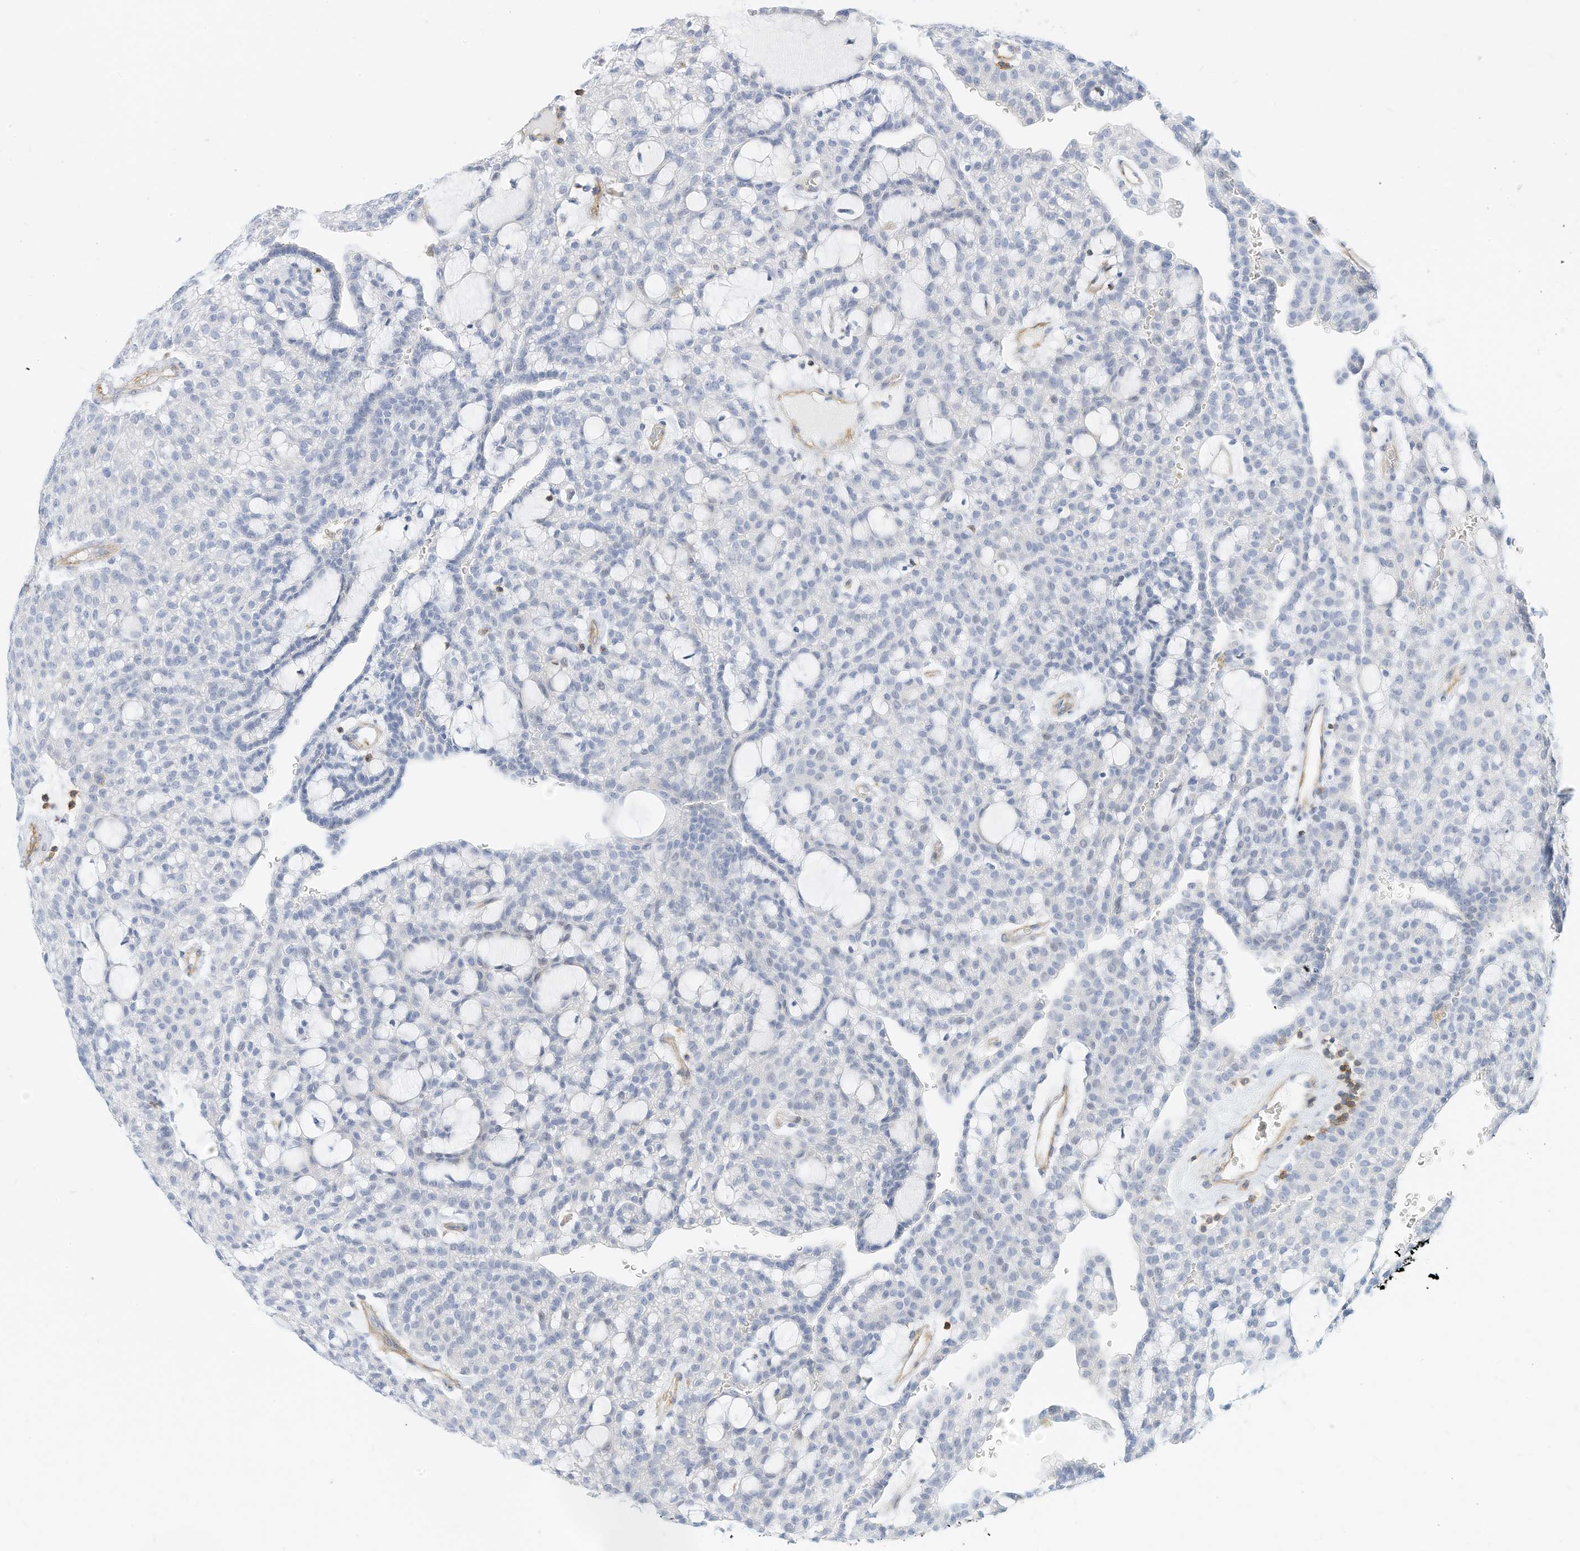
{"staining": {"intensity": "negative", "quantity": "none", "location": "none"}, "tissue": "renal cancer", "cell_type": "Tumor cells", "image_type": "cancer", "snomed": [{"axis": "morphology", "description": "Adenocarcinoma, NOS"}, {"axis": "topography", "description": "Kidney"}], "caption": "Immunohistochemical staining of human renal adenocarcinoma displays no significant positivity in tumor cells.", "gene": "TXNDC9", "patient": {"sex": "male", "age": 63}}